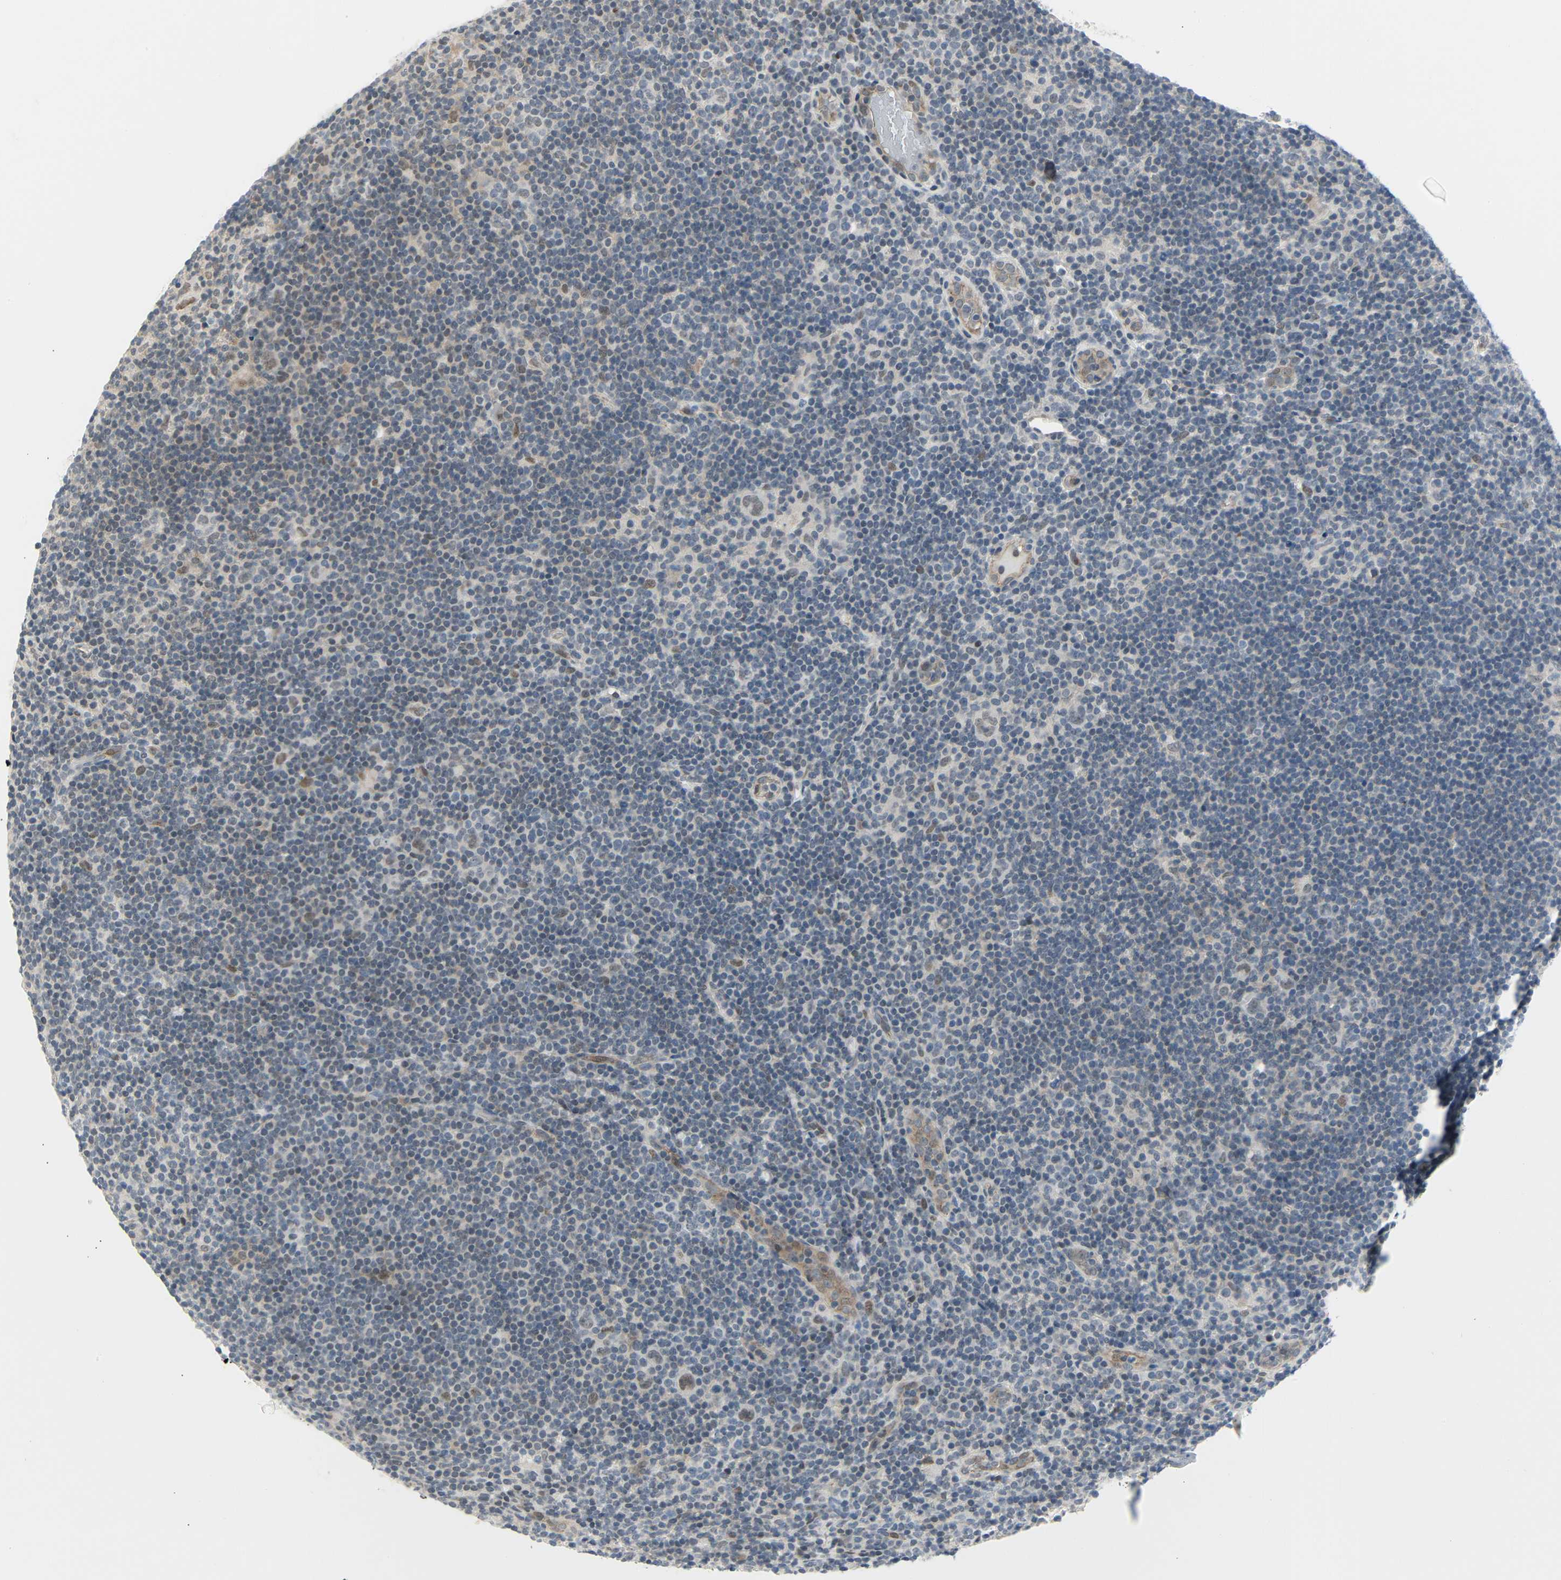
{"staining": {"intensity": "moderate", "quantity": "25%-75%", "location": "nuclear"}, "tissue": "lymphoma", "cell_type": "Tumor cells", "image_type": "cancer", "snomed": [{"axis": "morphology", "description": "Hodgkin's disease, NOS"}, {"axis": "topography", "description": "Lymph node"}], "caption": "Tumor cells display medium levels of moderate nuclear staining in approximately 25%-75% of cells in lymphoma.", "gene": "IMPG2", "patient": {"sex": "female", "age": 57}}